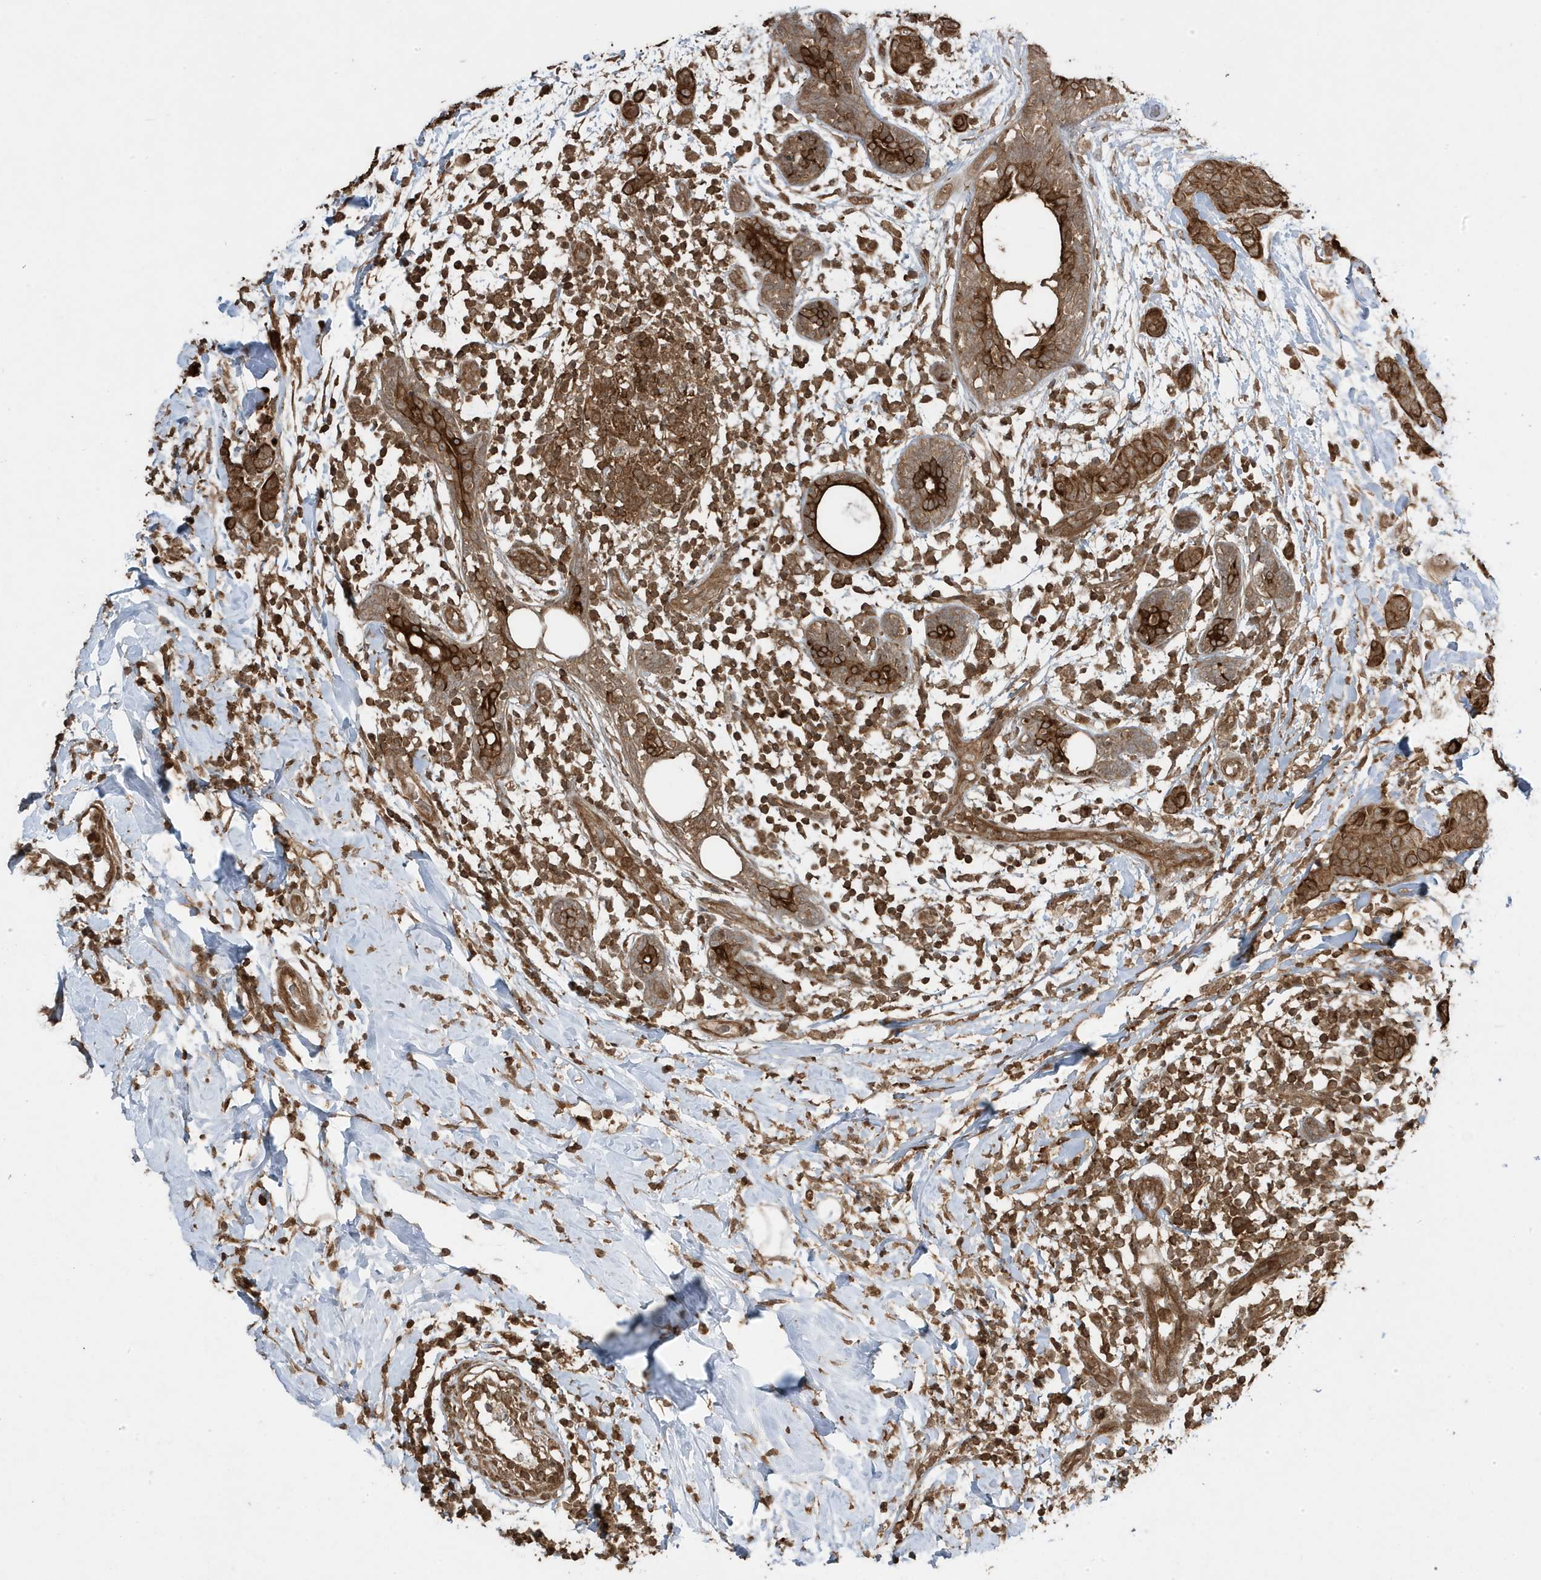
{"staining": {"intensity": "strong", "quantity": ">75%", "location": "cytoplasmic/membranous"}, "tissue": "breast cancer", "cell_type": "Tumor cells", "image_type": "cancer", "snomed": [{"axis": "morphology", "description": "Normal tissue, NOS"}, {"axis": "morphology", "description": "Duct carcinoma"}, {"axis": "topography", "description": "Breast"}], "caption": "Protein staining by IHC demonstrates strong cytoplasmic/membranous expression in about >75% of tumor cells in breast cancer. Using DAB (brown) and hematoxylin (blue) stains, captured at high magnification using brightfield microscopy.", "gene": "ASAP1", "patient": {"sex": "female", "age": 40}}